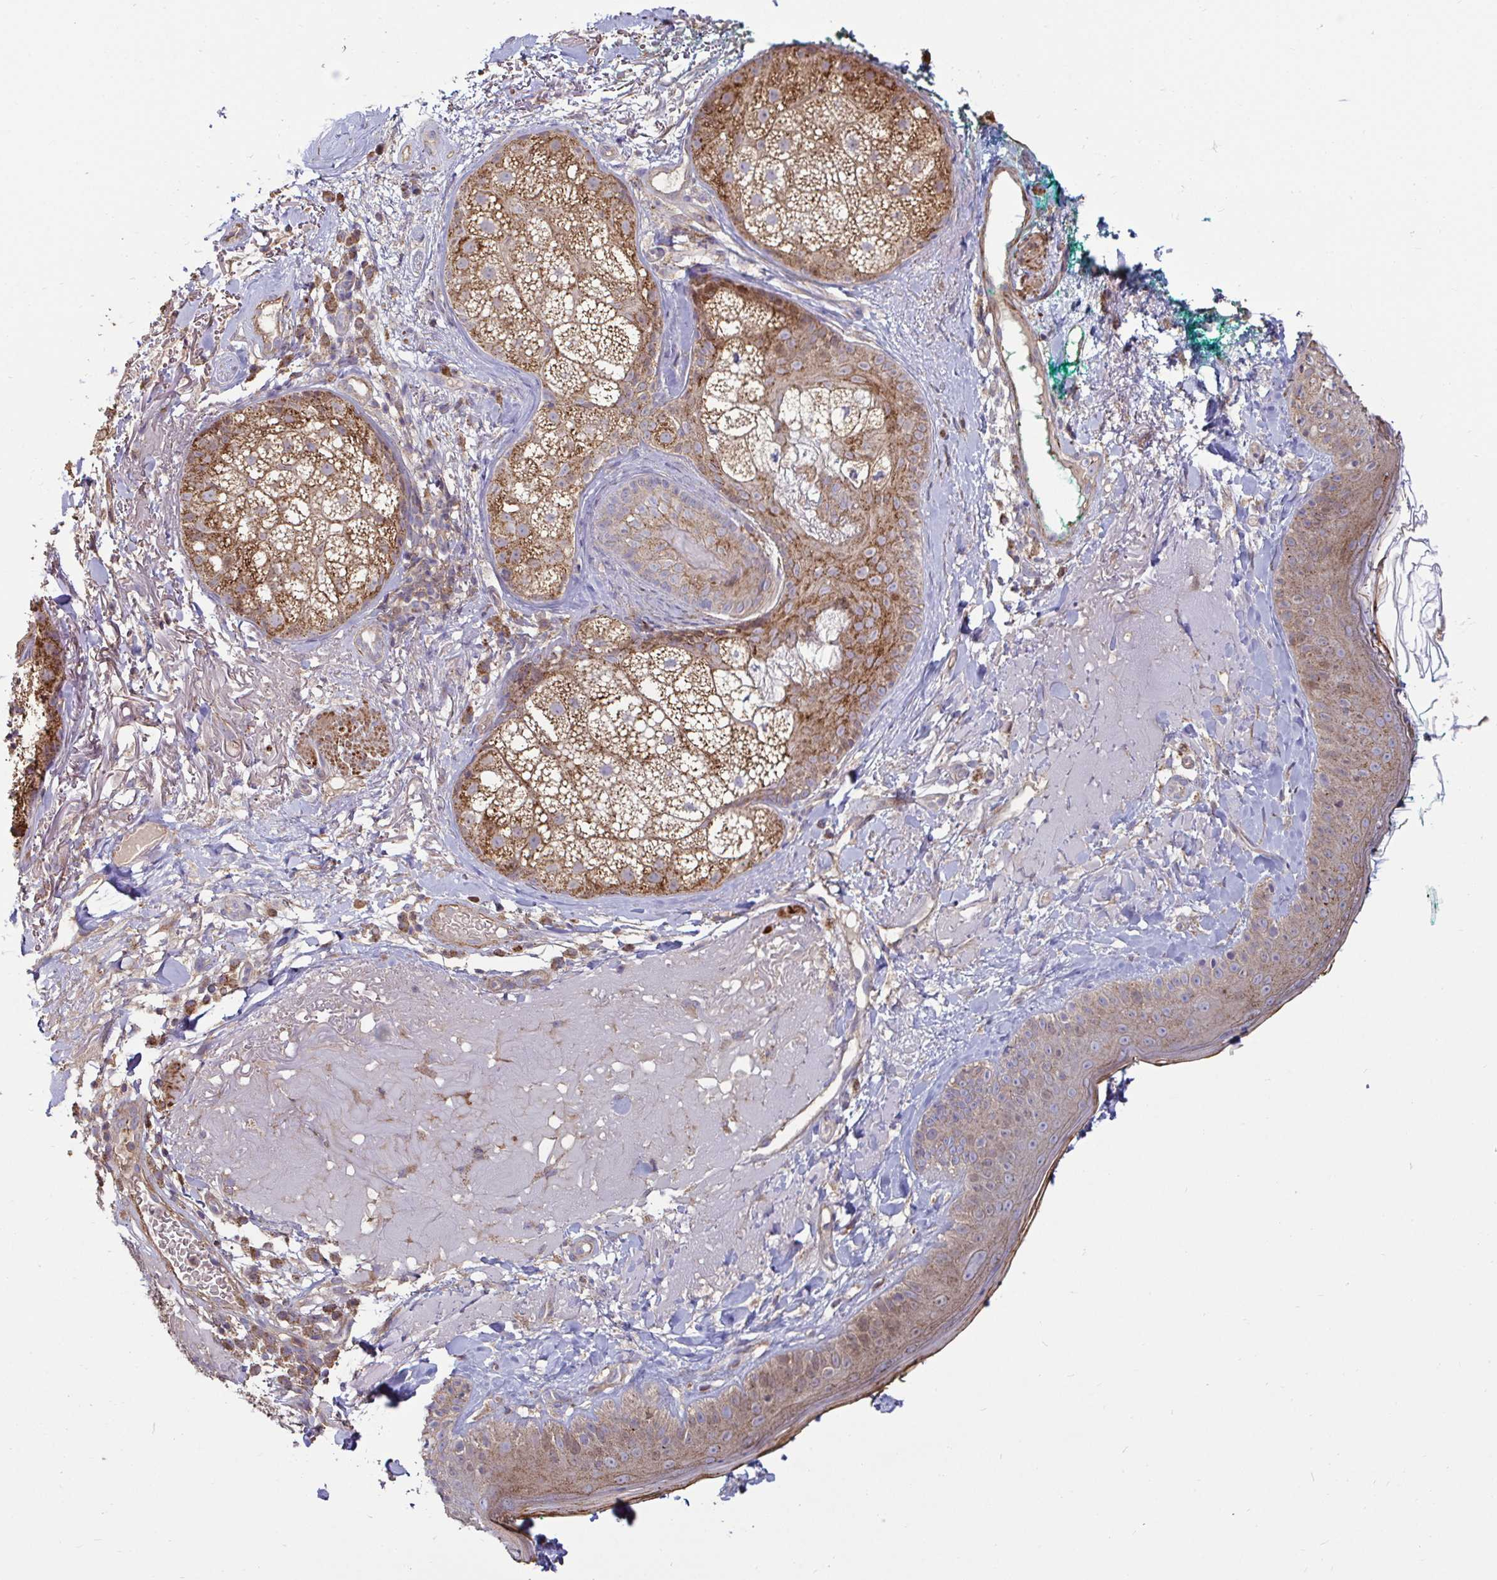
{"staining": {"intensity": "negative", "quantity": "none", "location": "none"}, "tissue": "skin", "cell_type": "Fibroblasts", "image_type": "normal", "snomed": [{"axis": "morphology", "description": "Normal tissue, NOS"}, {"axis": "topography", "description": "Skin"}], "caption": "Immunohistochemical staining of benign skin shows no significant positivity in fibroblasts. (DAB (3,3'-diaminobenzidine) IHC visualized using brightfield microscopy, high magnification).", "gene": "SPRY1", "patient": {"sex": "male", "age": 73}}